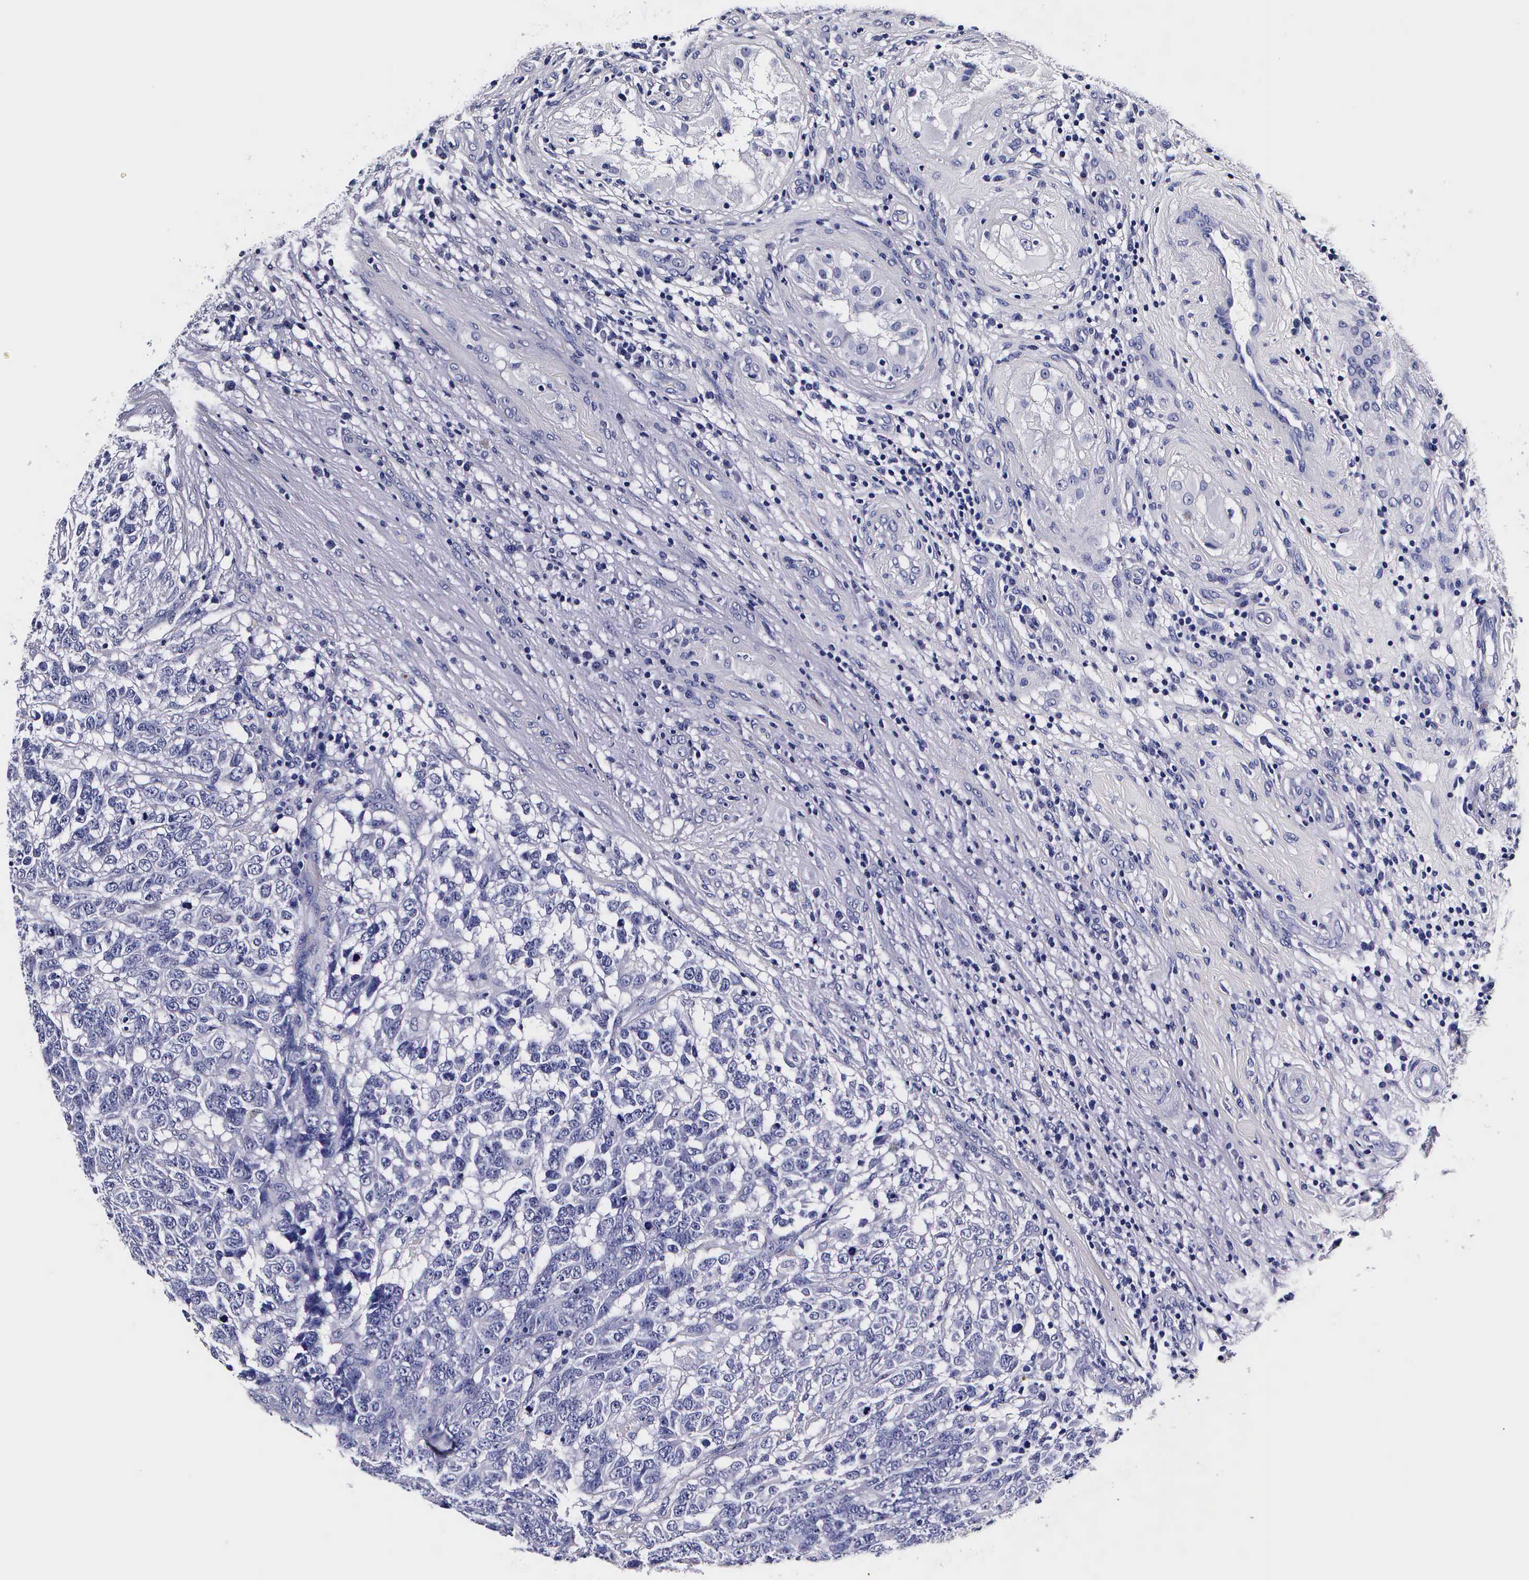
{"staining": {"intensity": "negative", "quantity": "none", "location": "none"}, "tissue": "testis cancer", "cell_type": "Tumor cells", "image_type": "cancer", "snomed": [{"axis": "morphology", "description": "Carcinoma, Embryonal, NOS"}, {"axis": "topography", "description": "Testis"}], "caption": "IHC of testis embryonal carcinoma reveals no expression in tumor cells.", "gene": "IAPP", "patient": {"sex": "male", "age": 26}}